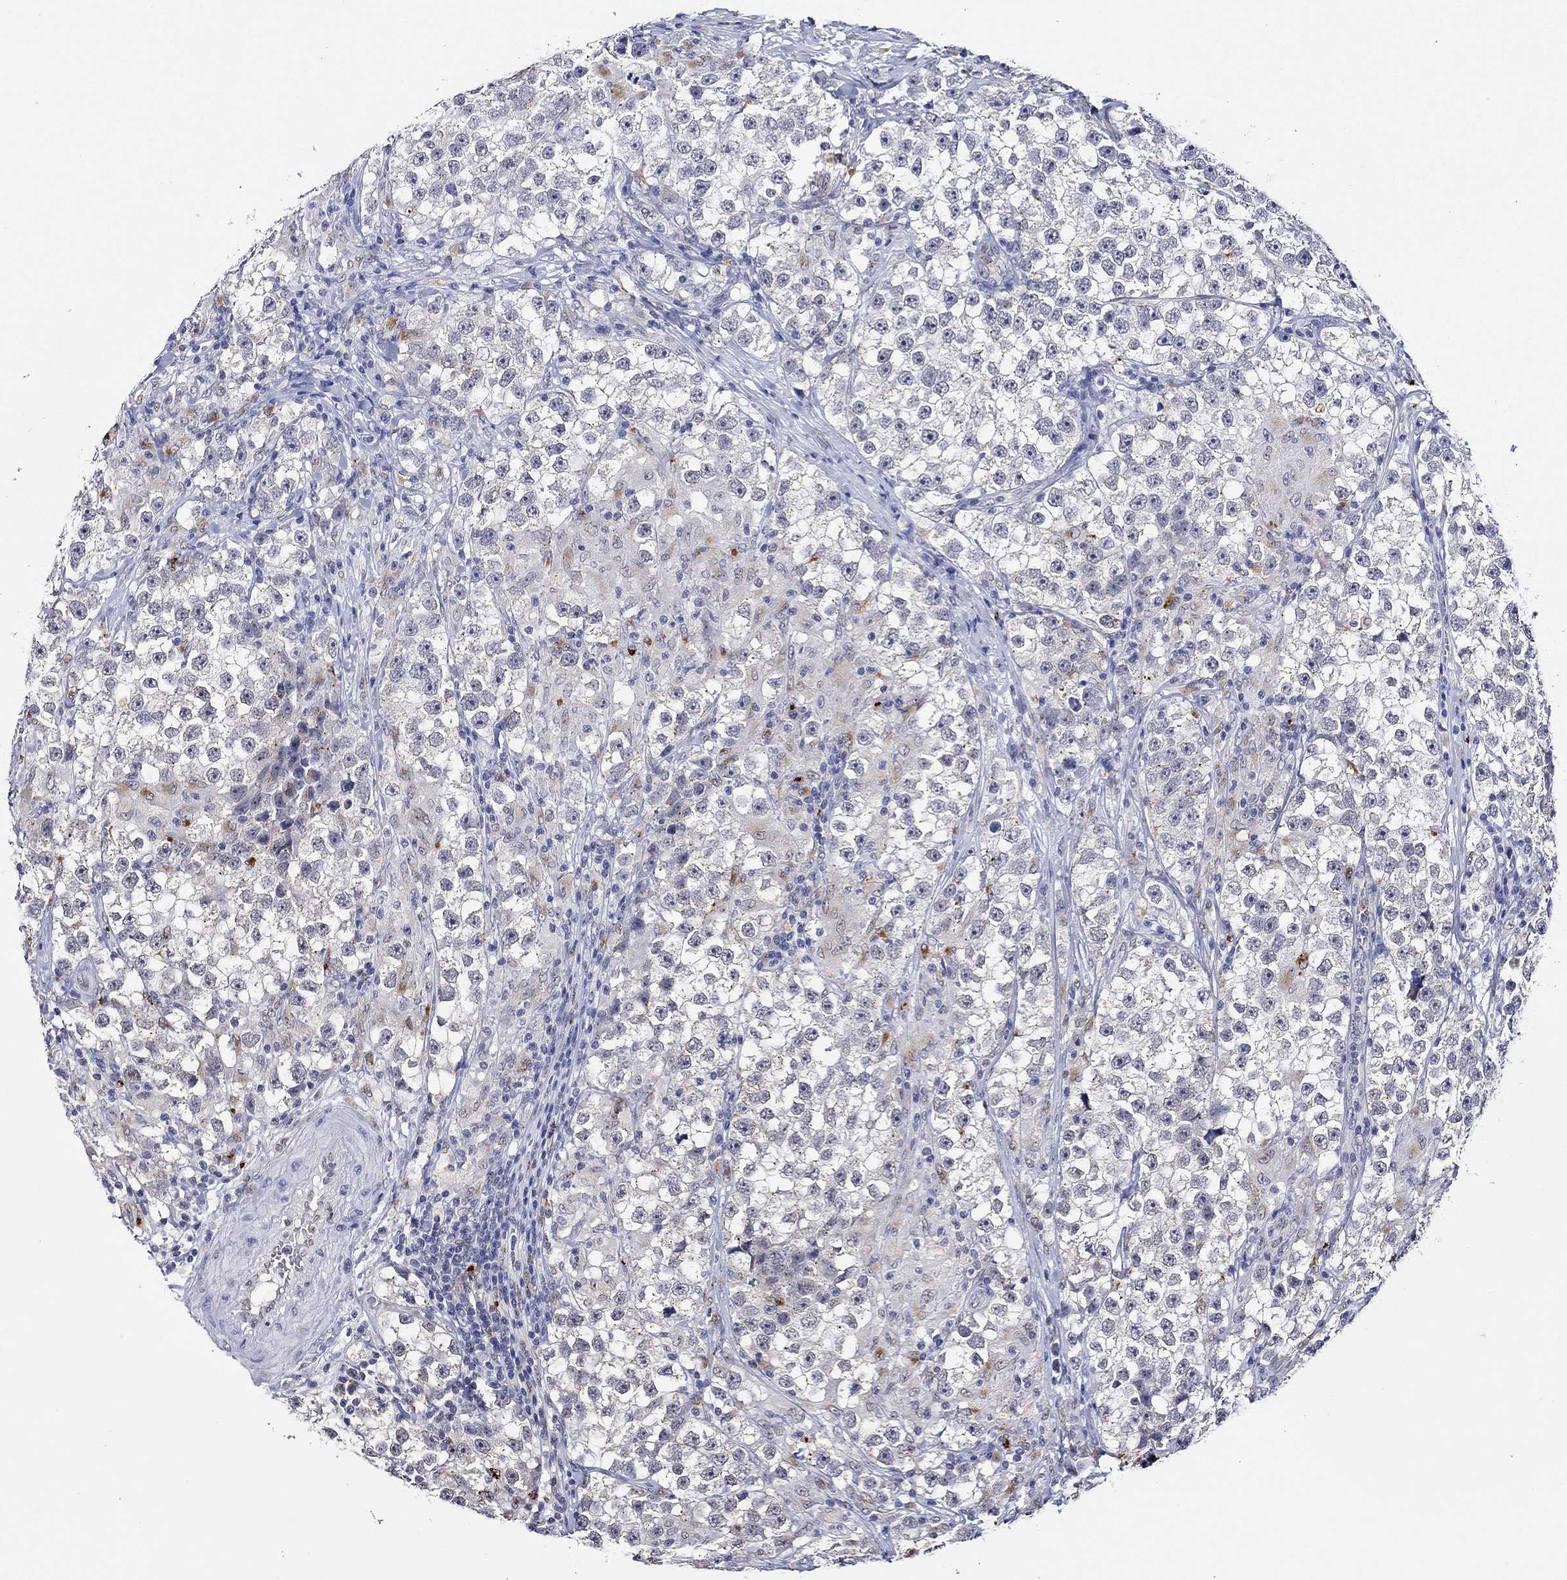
{"staining": {"intensity": "moderate", "quantity": "<25%", "location": "cytoplasmic/membranous"}, "tissue": "testis cancer", "cell_type": "Tumor cells", "image_type": "cancer", "snomed": [{"axis": "morphology", "description": "Seminoma, NOS"}, {"axis": "topography", "description": "Testis"}], "caption": "Immunohistochemical staining of human seminoma (testis) demonstrates moderate cytoplasmic/membranous protein staining in approximately <25% of tumor cells.", "gene": "GATA2", "patient": {"sex": "male", "age": 46}}